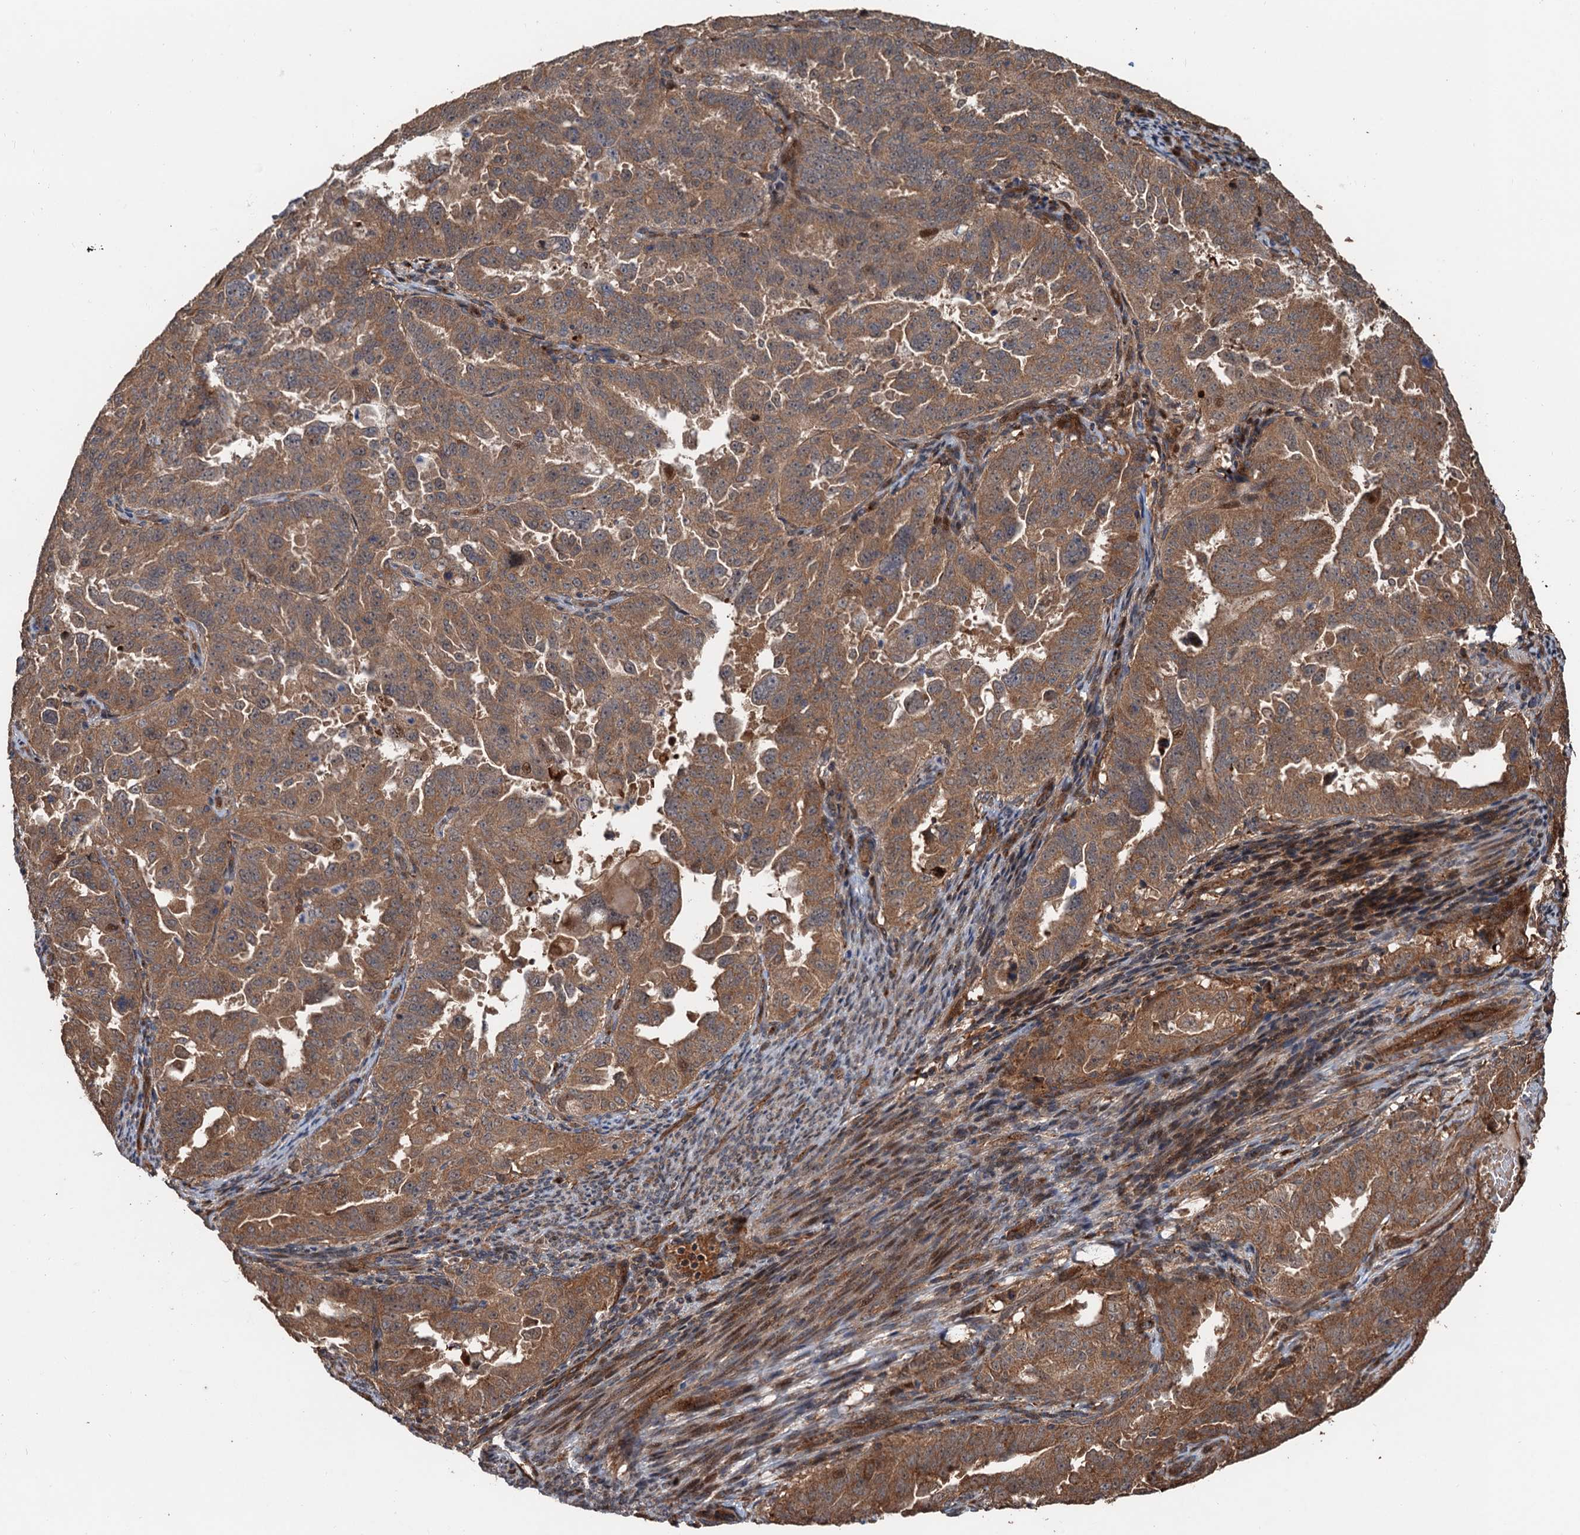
{"staining": {"intensity": "moderate", "quantity": ">75%", "location": "cytoplasmic/membranous"}, "tissue": "endometrial cancer", "cell_type": "Tumor cells", "image_type": "cancer", "snomed": [{"axis": "morphology", "description": "Adenocarcinoma, NOS"}, {"axis": "topography", "description": "Endometrium"}], "caption": "DAB (3,3'-diaminobenzidine) immunohistochemical staining of human endometrial cancer shows moderate cytoplasmic/membranous protein expression in approximately >75% of tumor cells.", "gene": "DEXI", "patient": {"sex": "female", "age": 65}}